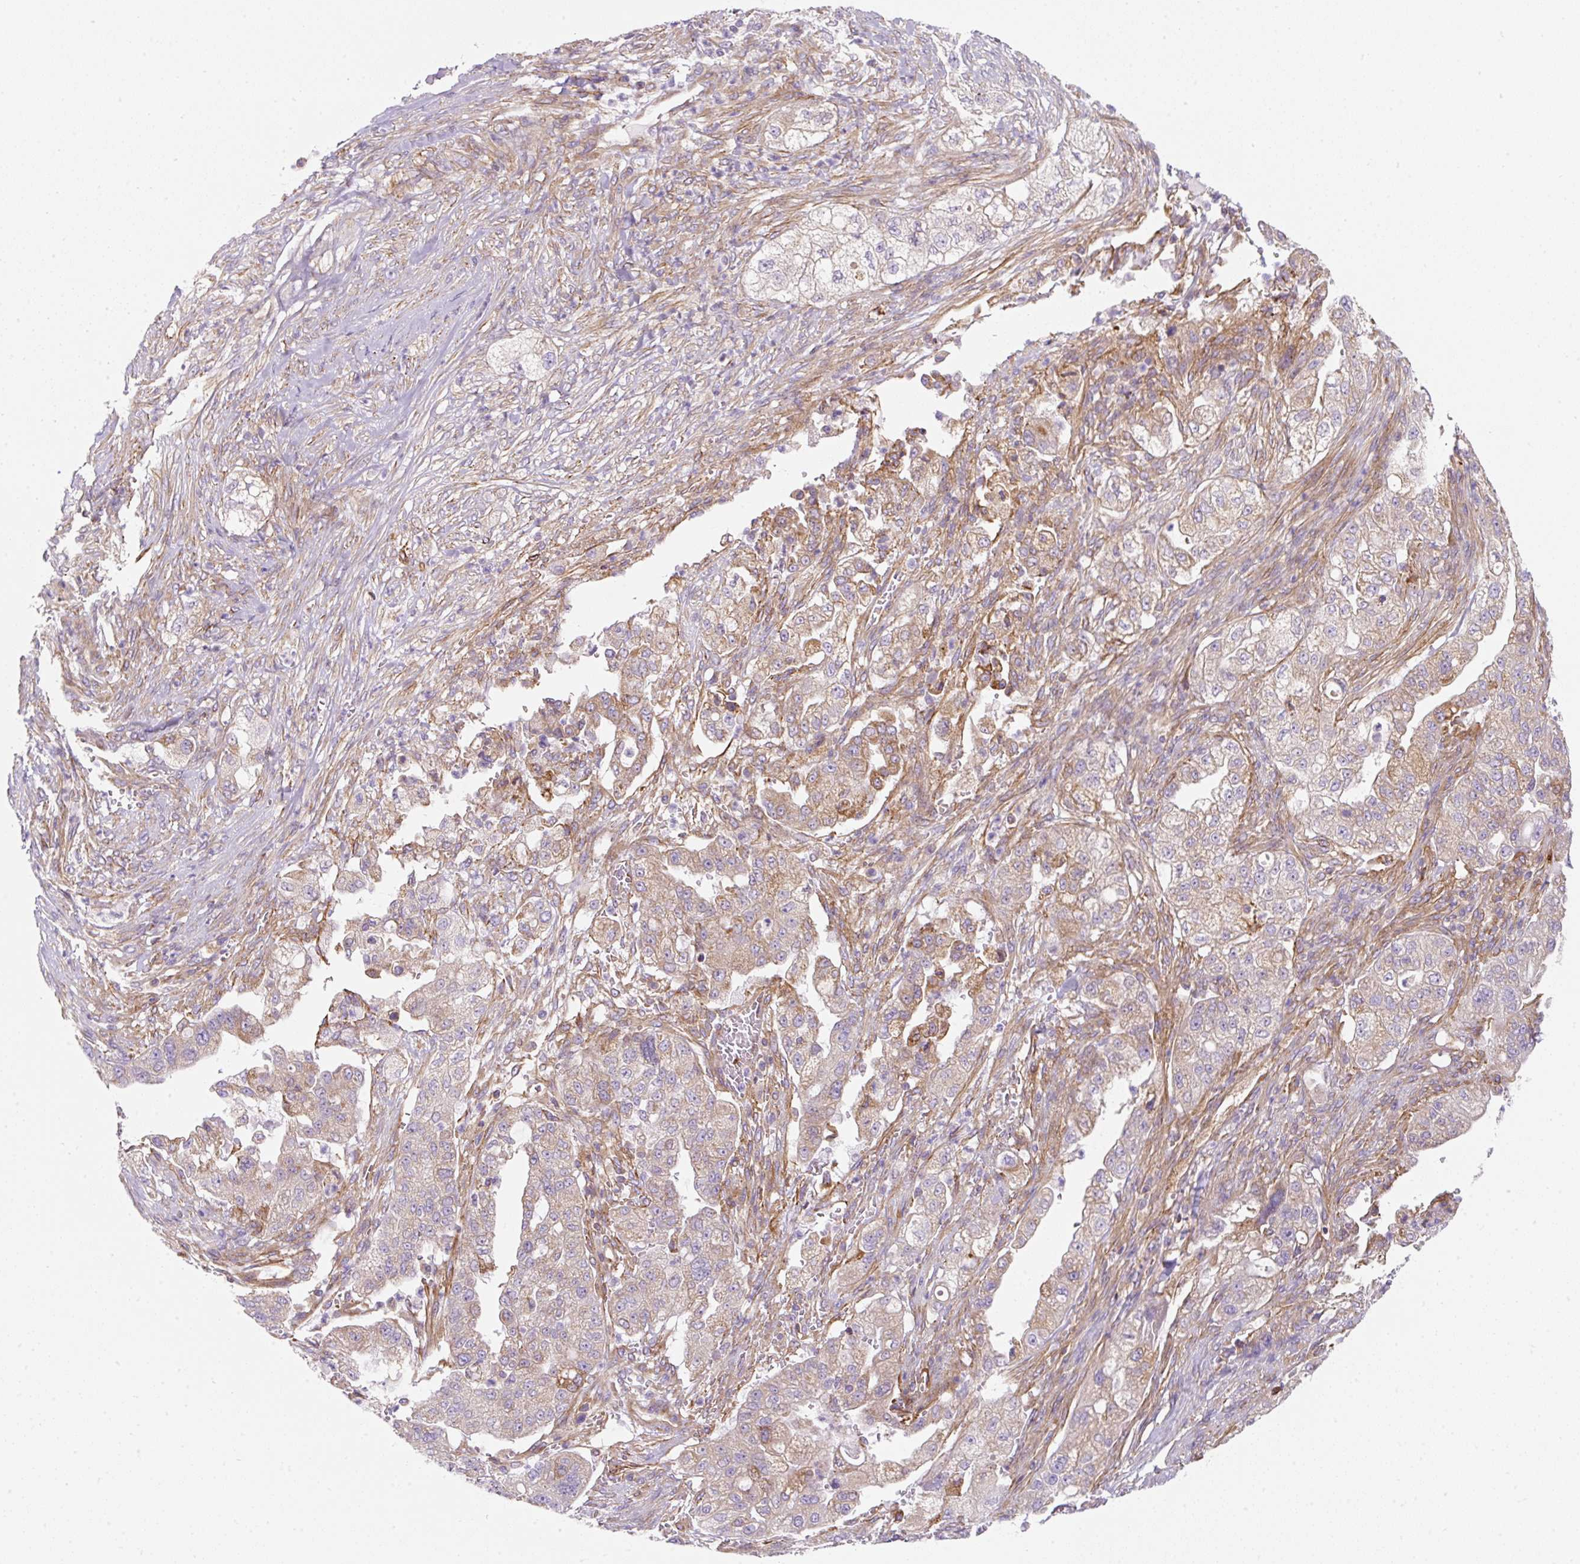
{"staining": {"intensity": "moderate", "quantity": "25%-75%", "location": "cytoplasmic/membranous"}, "tissue": "pancreatic cancer", "cell_type": "Tumor cells", "image_type": "cancer", "snomed": [{"axis": "morphology", "description": "Adenocarcinoma, NOS"}, {"axis": "topography", "description": "Pancreas"}], "caption": "This image exhibits adenocarcinoma (pancreatic) stained with immunohistochemistry to label a protein in brown. The cytoplasmic/membranous of tumor cells show moderate positivity for the protein. Nuclei are counter-stained blue.", "gene": "ERAP2", "patient": {"sex": "female", "age": 78}}